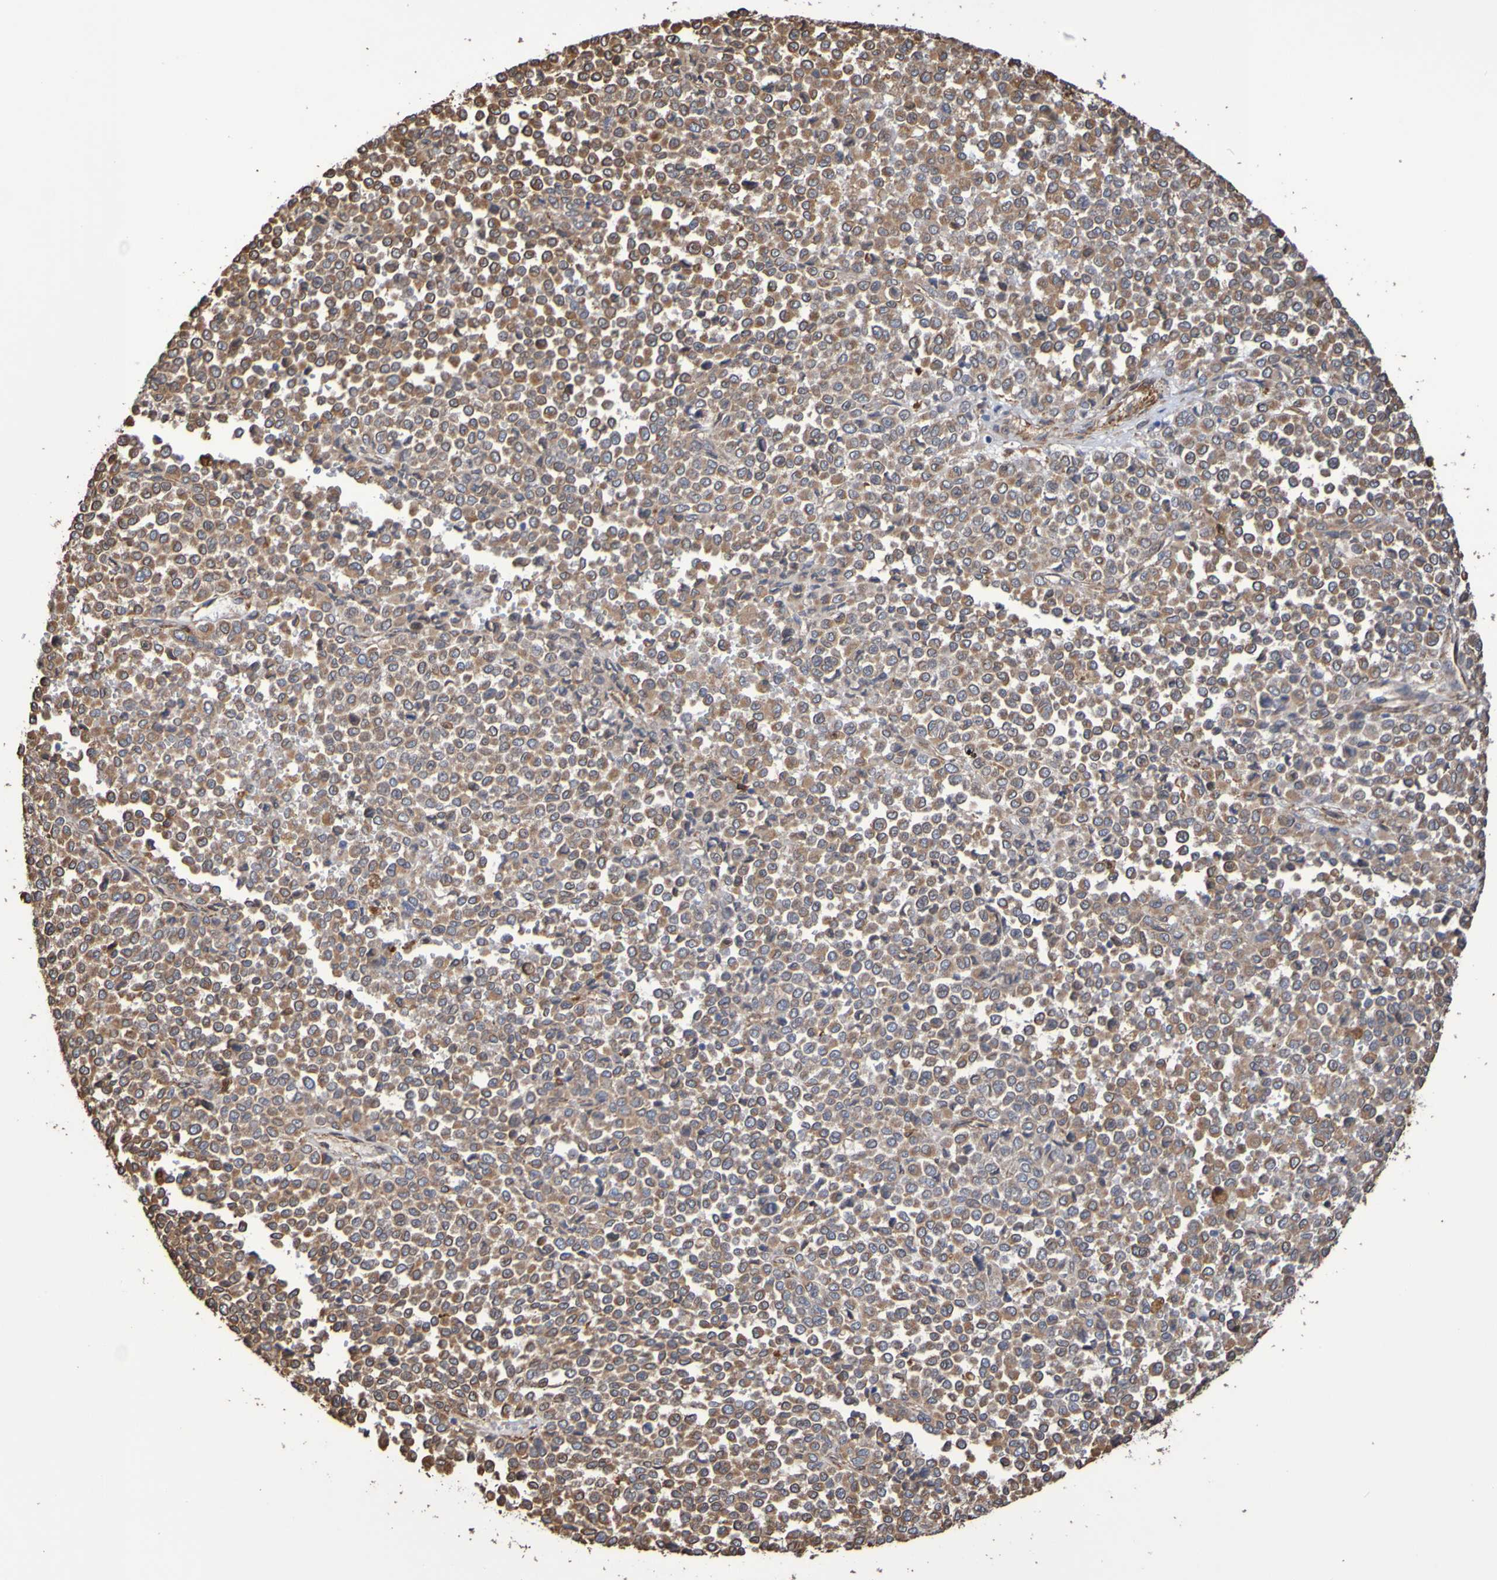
{"staining": {"intensity": "moderate", "quantity": ">75%", "location": "cytoplasmic/membranous"}, "tissue": "melanoma", "cell_type": "Tumor cells", "image_type": "cancer", "snomed": [{"axis": "morphology", "description": "Malignant melanoma, Metastatic site"}, {"axis": "topography", "description": "Pancreas"}], "caption": "The photomicrograph shows a brown stain indicating the presence of a protein in the cytoplasmic/membranous of tumor cells in melanoma.", "gene": "RAB11A", "patient": {"sex": "female", "age": 30}}